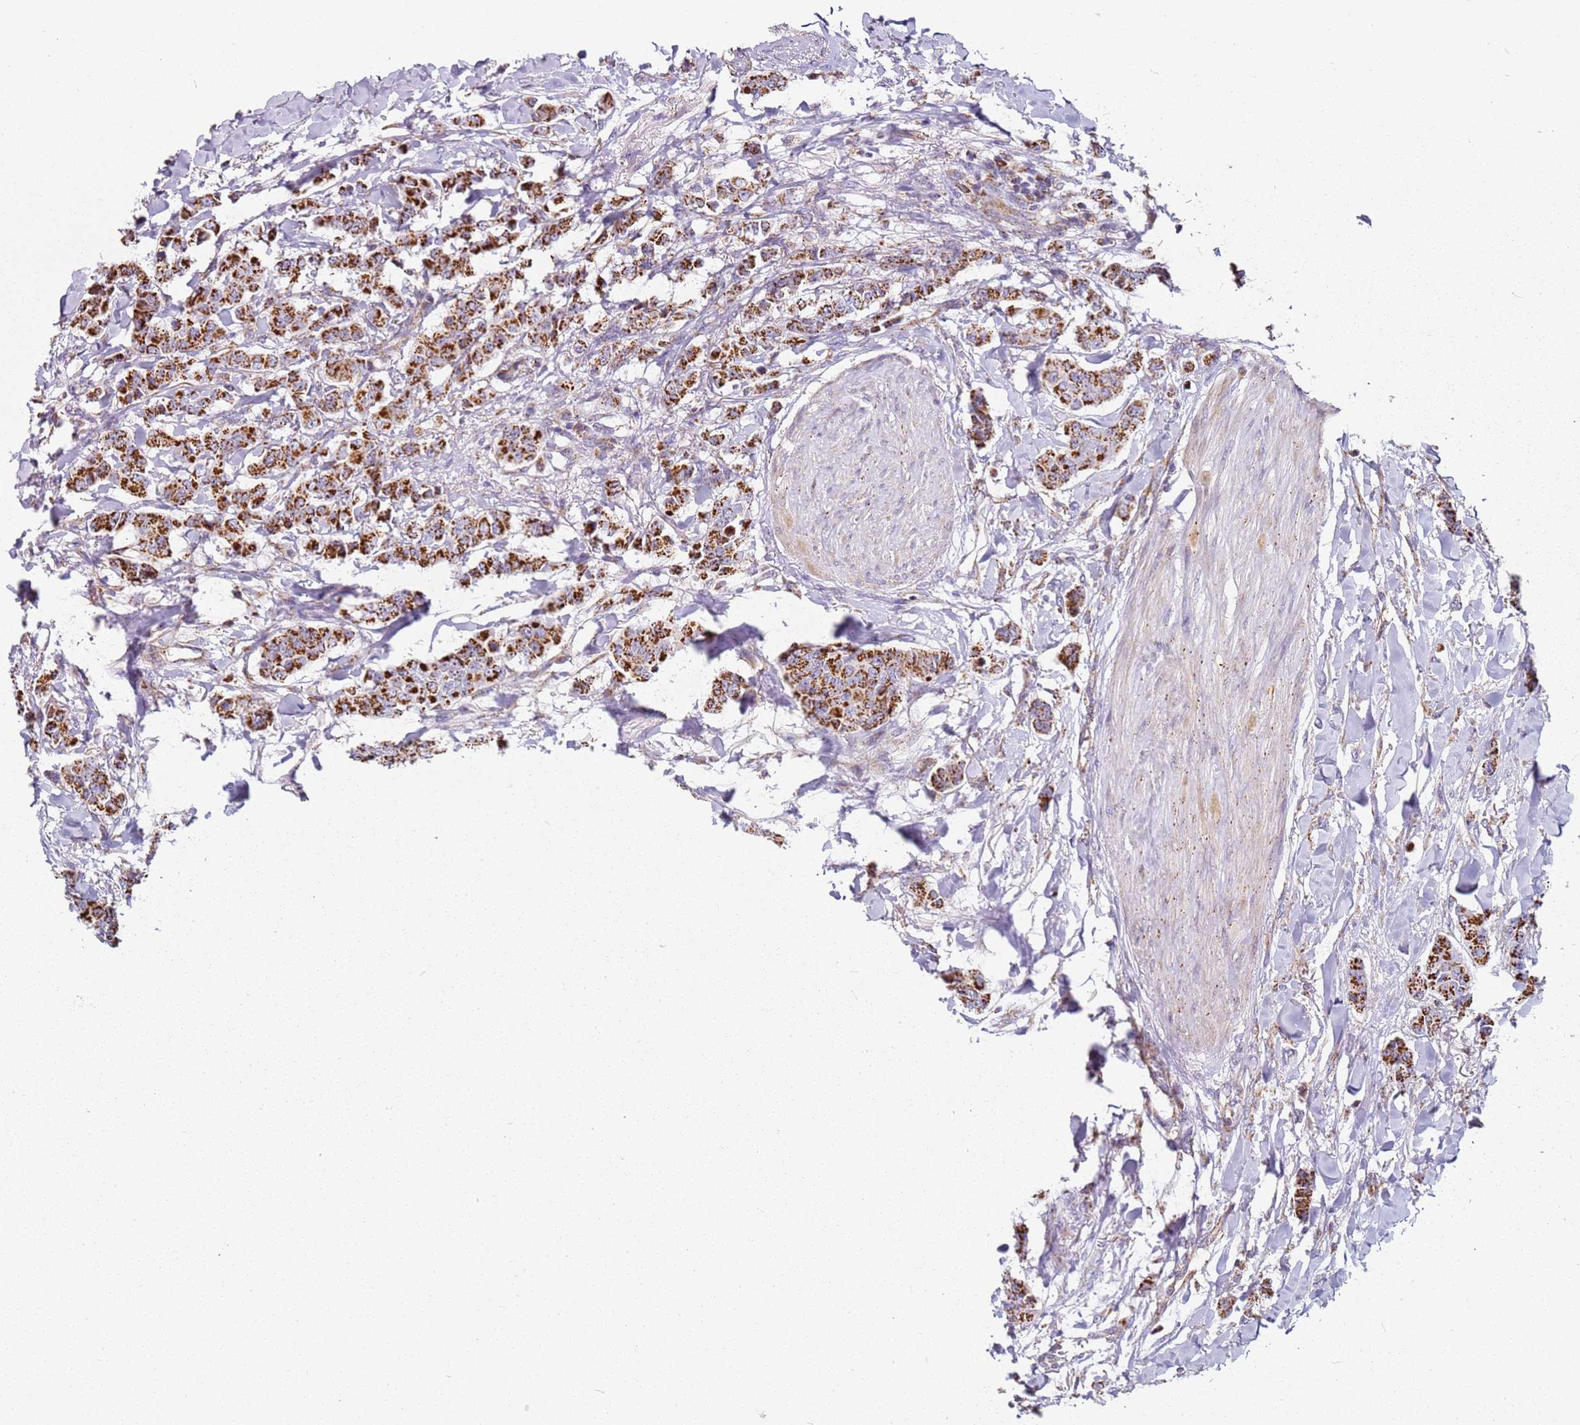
{"staining": {"intensity": "strong", "quantity": ">75%", "location": "cytoplasmic/membranous"}, "tissue": "breast cancer", "cell_type": "Tumor cells", "image_type": "cancer", "snomed": [{"axis": "morphology", "description": "Duct carcinoma"}, {"axis": "topography", "description": "Breast"}], "caption": "Protein staining by IHC reveals strong cytoplasmic/membranous positivity in about >75% of tumor cells in intraductal carcinoma (breast).", "gene": "ALS2", "patient": {"sex": "female", "age": 40}}